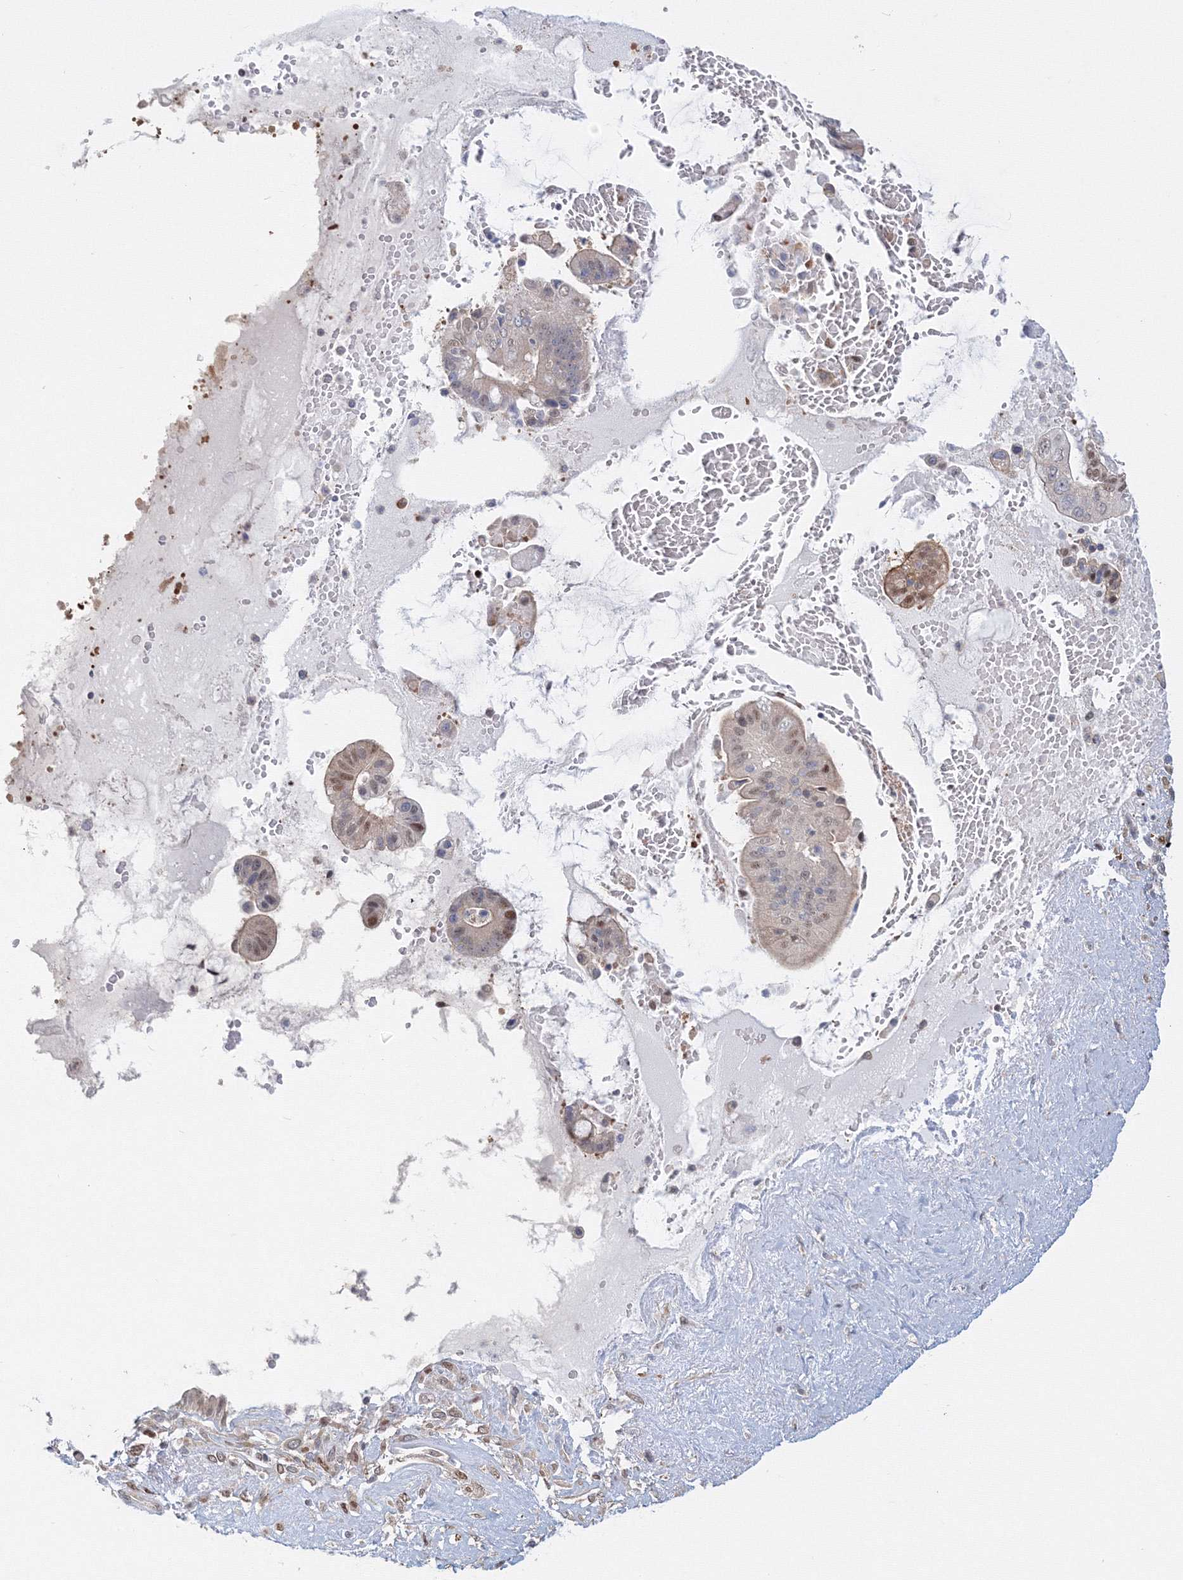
{"staining": {"intensity": "moderate", "quantity": "<25%", "location": "nuclear"}, "tissue": "pancreatic cancer", "cell_type": "Tumor cells", "image_type": "cancer", "snomed": [{"axis": "morphology", "description": "Inflammation, NOS"}, {"axis": "morphology", "description": "Adenocarcinoma, NOS"}, {"axis": "topography", "description": "Pancreas"}], "caption": "Moderate nuclear protein positivity is appreciated in approximately <25% of tumor cells in pancreatic cancer.", "gene": "ARHGAP21", "patient": {"sex": "female", "age": 56}}